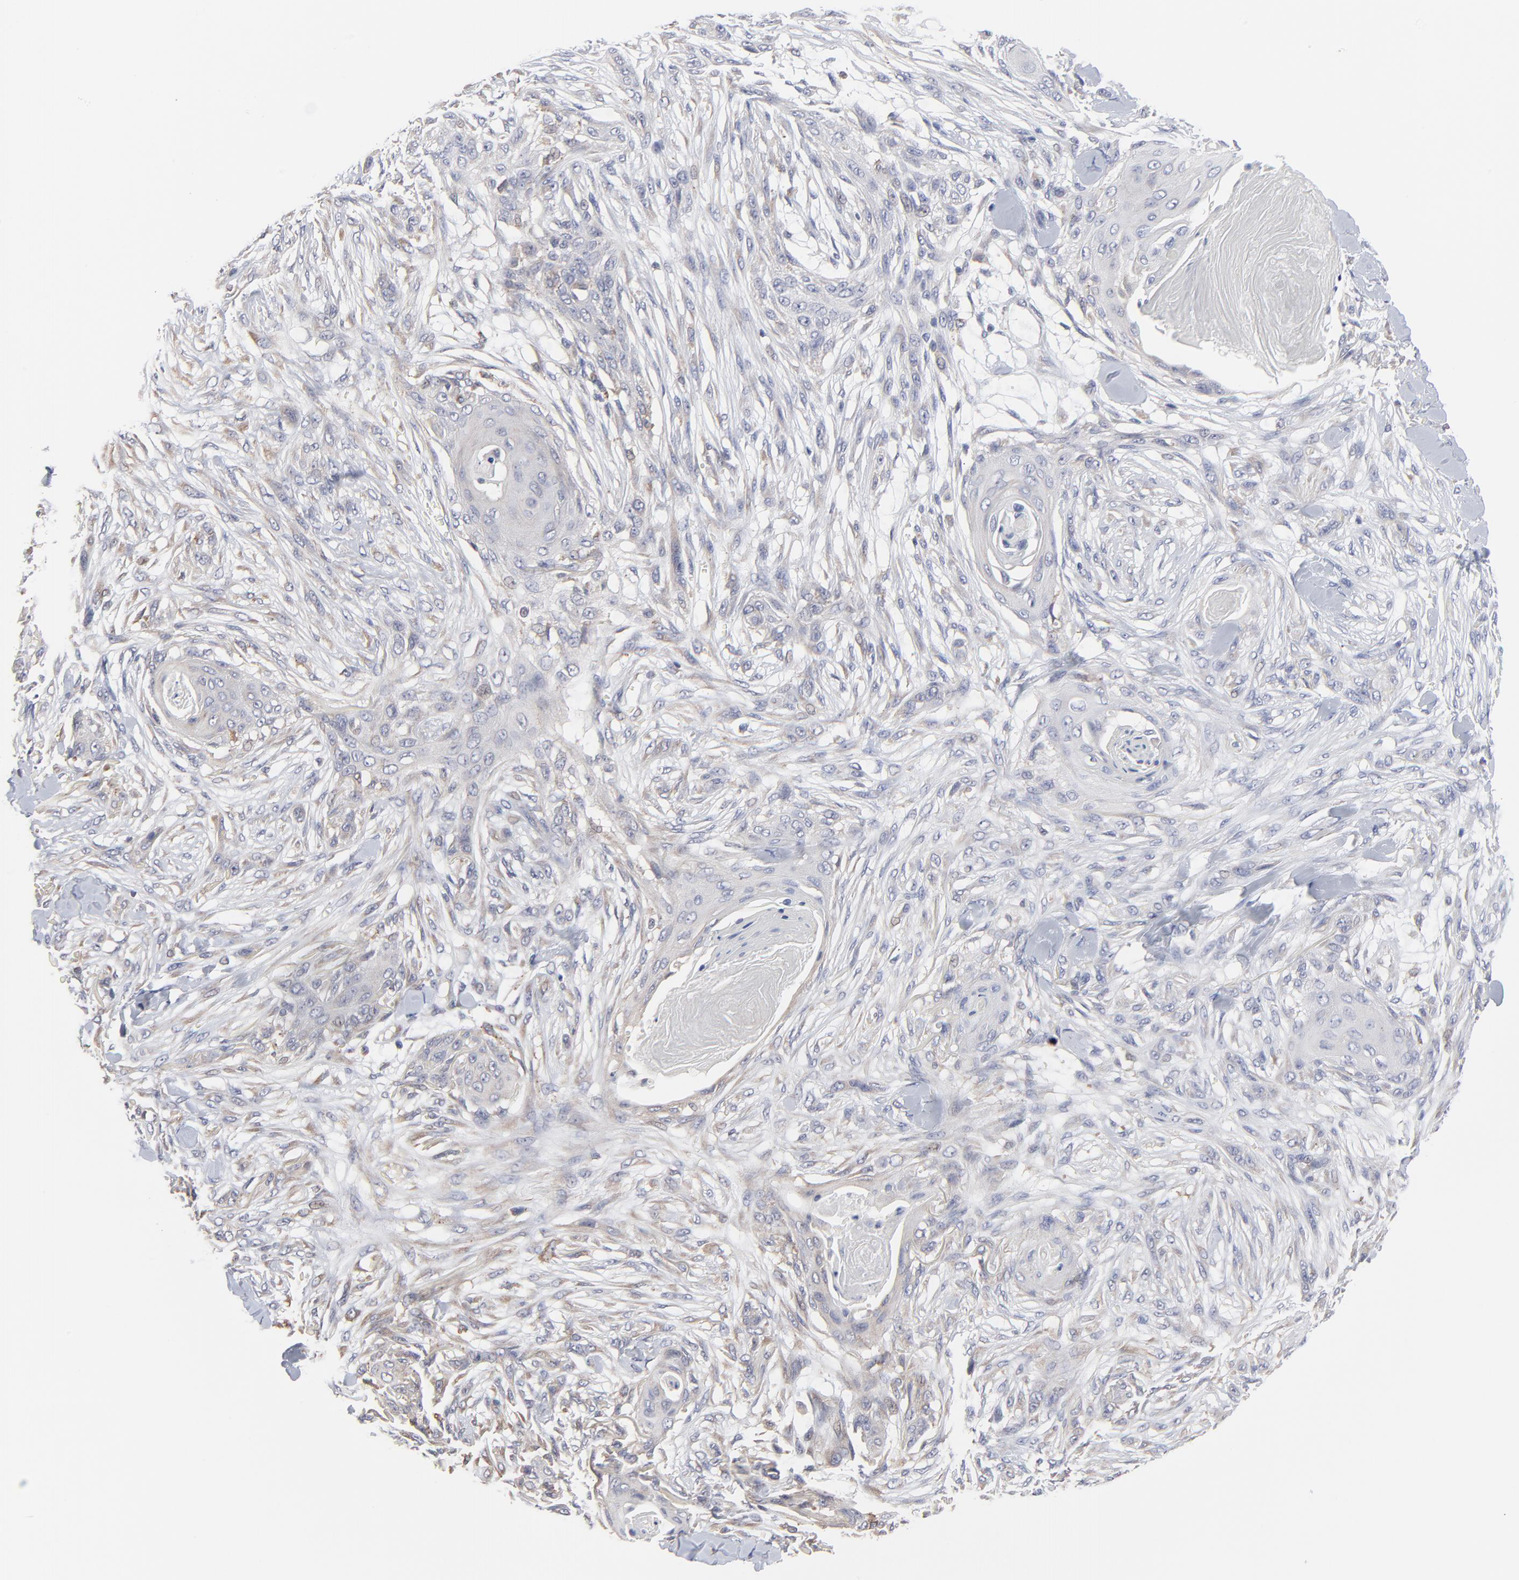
{"staining": {"intensity": "weak", "quantity": "<25%", "location": "cytoplasmic/membranous"}, "tissue": "skin cancer", "cell_type": "Tumor cells", "image_type": "cancer", "snomed": [{"axis": "morphology", "description": "Squamous cell carcinoma, NOS"}, {"axis": "topography", "description": "Skin"}], "caption": "This is a image of immunohistochemistry staining of skin cancer, which shows no expression in tumor cells.", "gene": "TRIM22", "patient": {"sex": "female", "age": 59}}